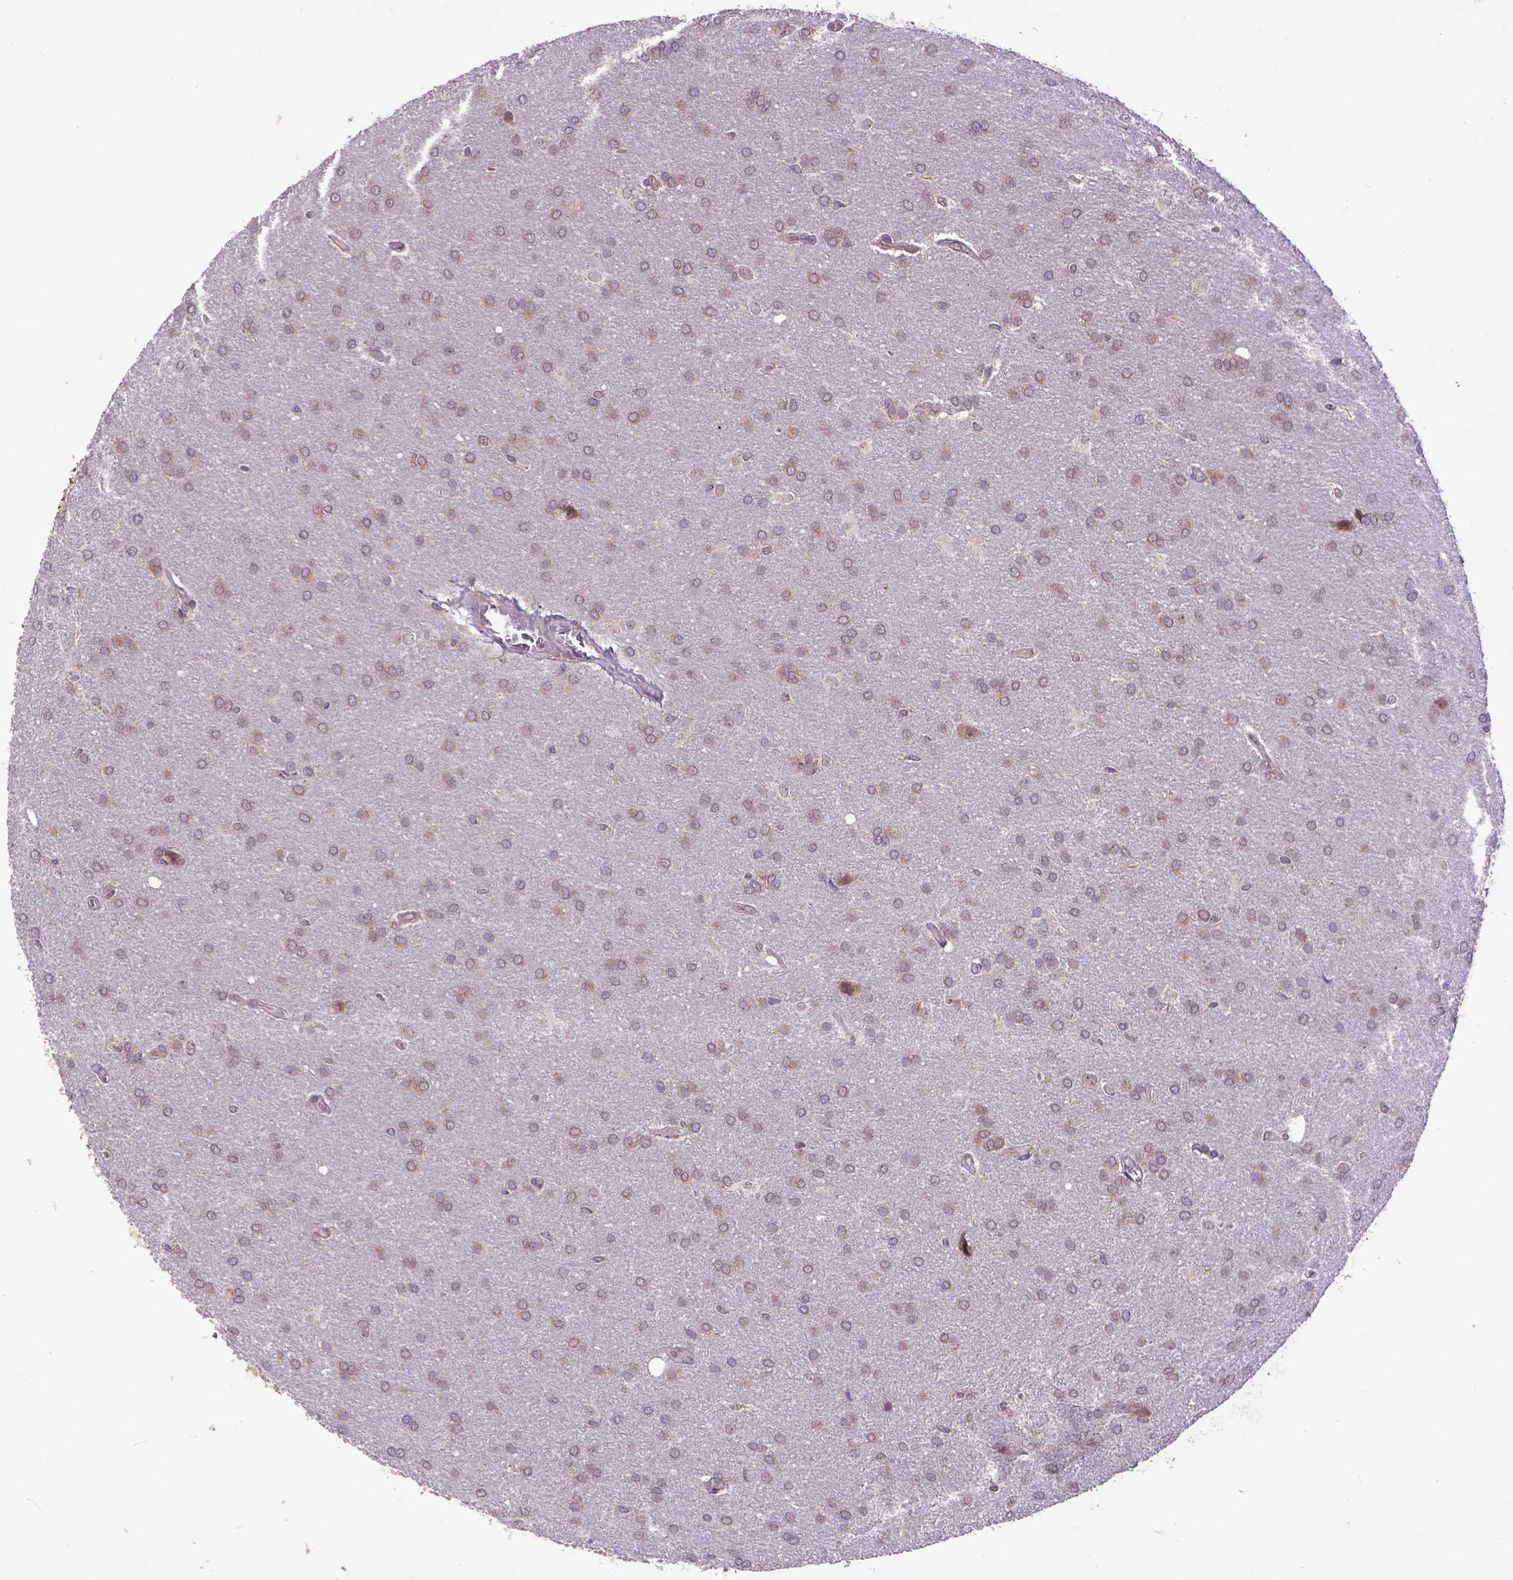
{"staining": {"intensity": "weak", "quantity": ">75%", "location": "cytoplasmic/membranous"}, "tissue": "glioma", "cell_type": "Tumor cells", "image_type": "cancer", "snomed": [{"axis": "morphology", "description": "Glioma, malignant, Low grade"}, {"axis": "topography", "description": "Brain"}], "caption": "About >75% of tumor cells in human low-grade glioma (malignant) show weak cytoplasmic/membranous protein expression as visualized by brown immunohistochemical staining.", "gene": "ARL1", "patient": {"sex": "female", "age": 32}}